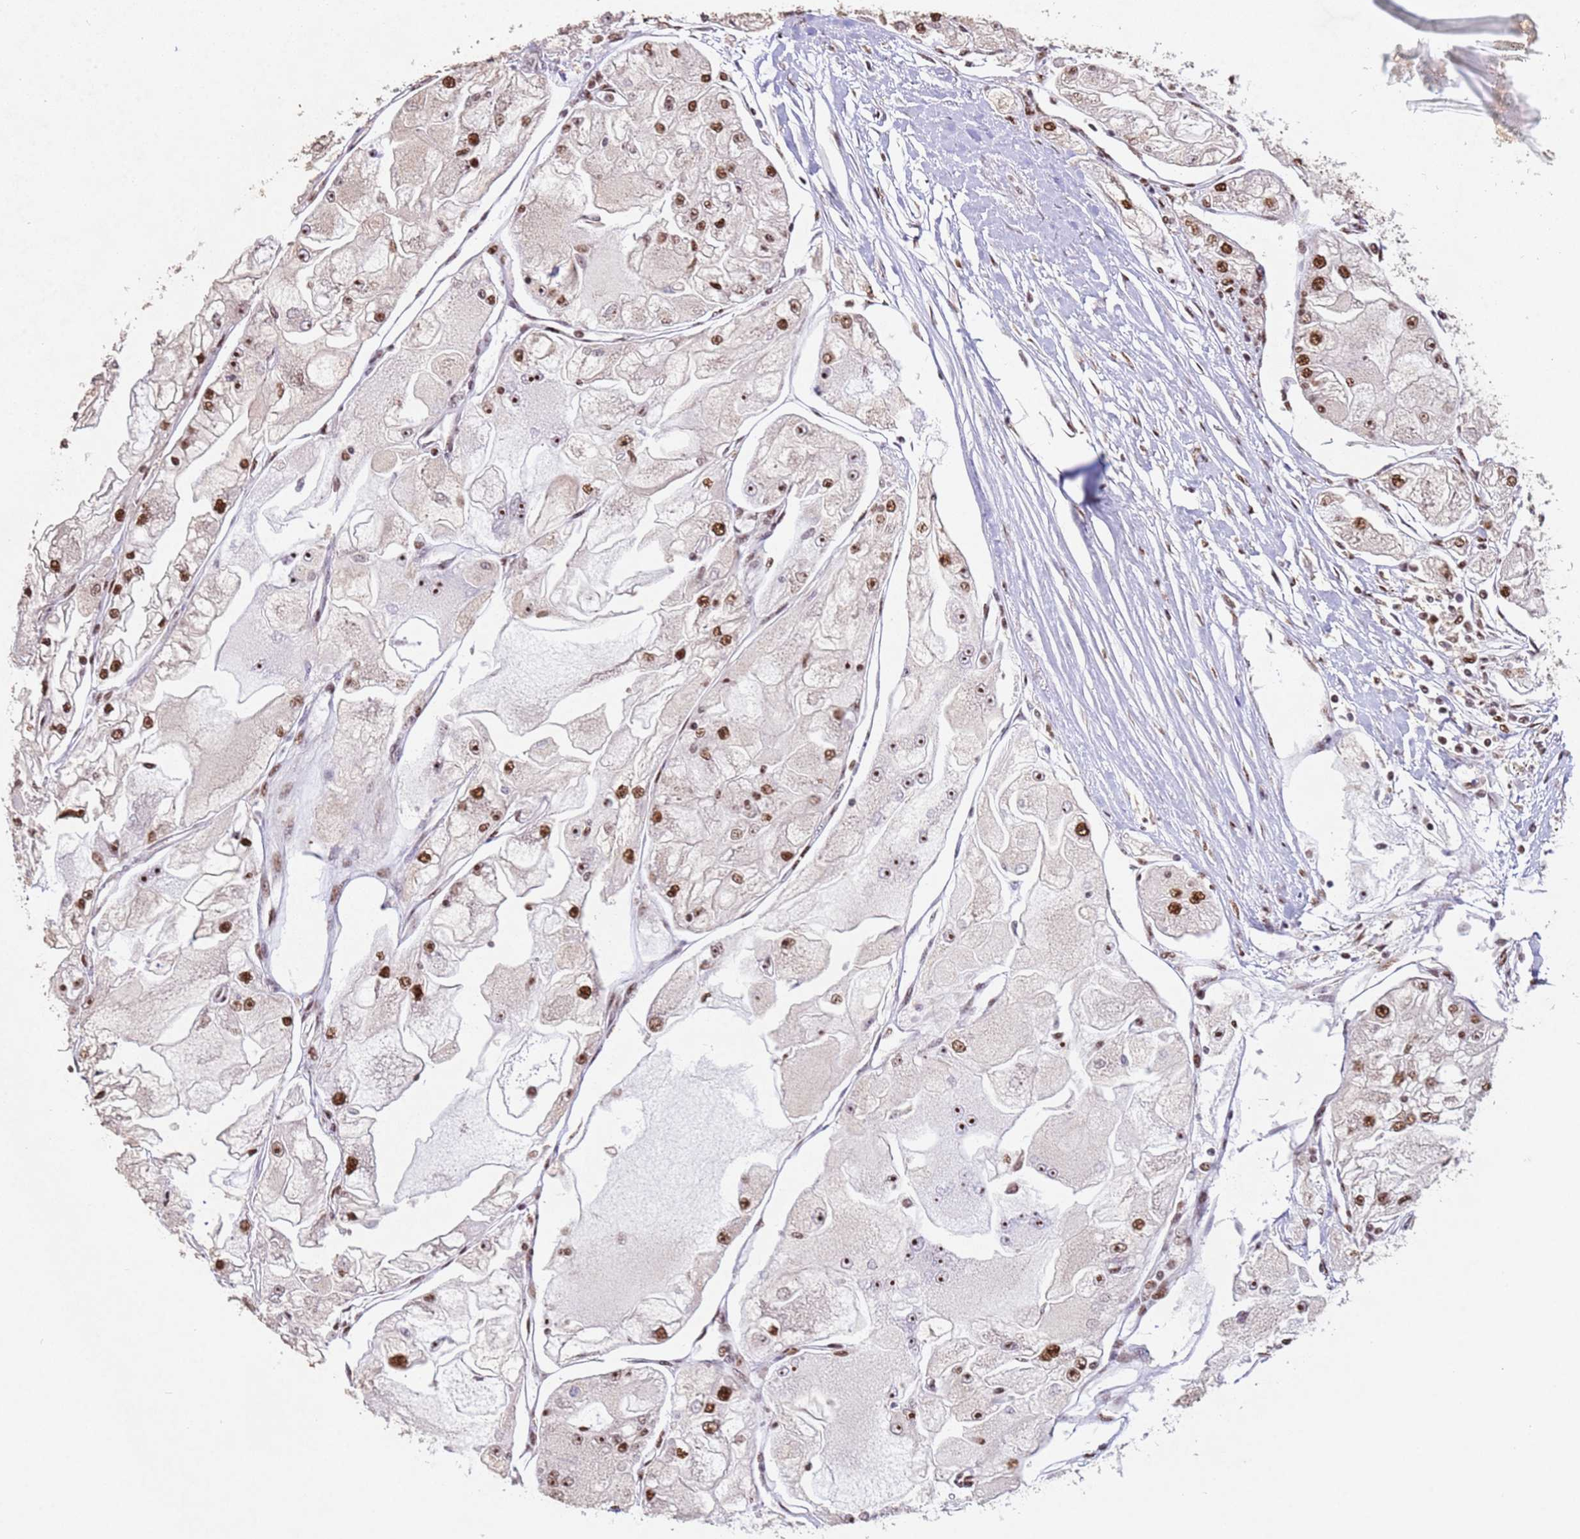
{"staining": {"intensity": "moderate", "quantity": ">75%", "location": "nuclear"}, "tissue": "renal cancer", "cell_type": "Tumor cells", "image_type": "cancer", "snomed": [{"axis": "morphology", "description": "Adenocarcinoma, NOS"}, {"axis": "topography", "description": "Kidney"}], "caption": "This histopathology image exhibits renal cancer stained with IHC to label a protein in brown. The nuclear of tumor cells show moderate positivity for the protein. Nuclei are counter-stained blue.", "gene": "ESF1", "patient": {"sex": "female", "age": 72}}